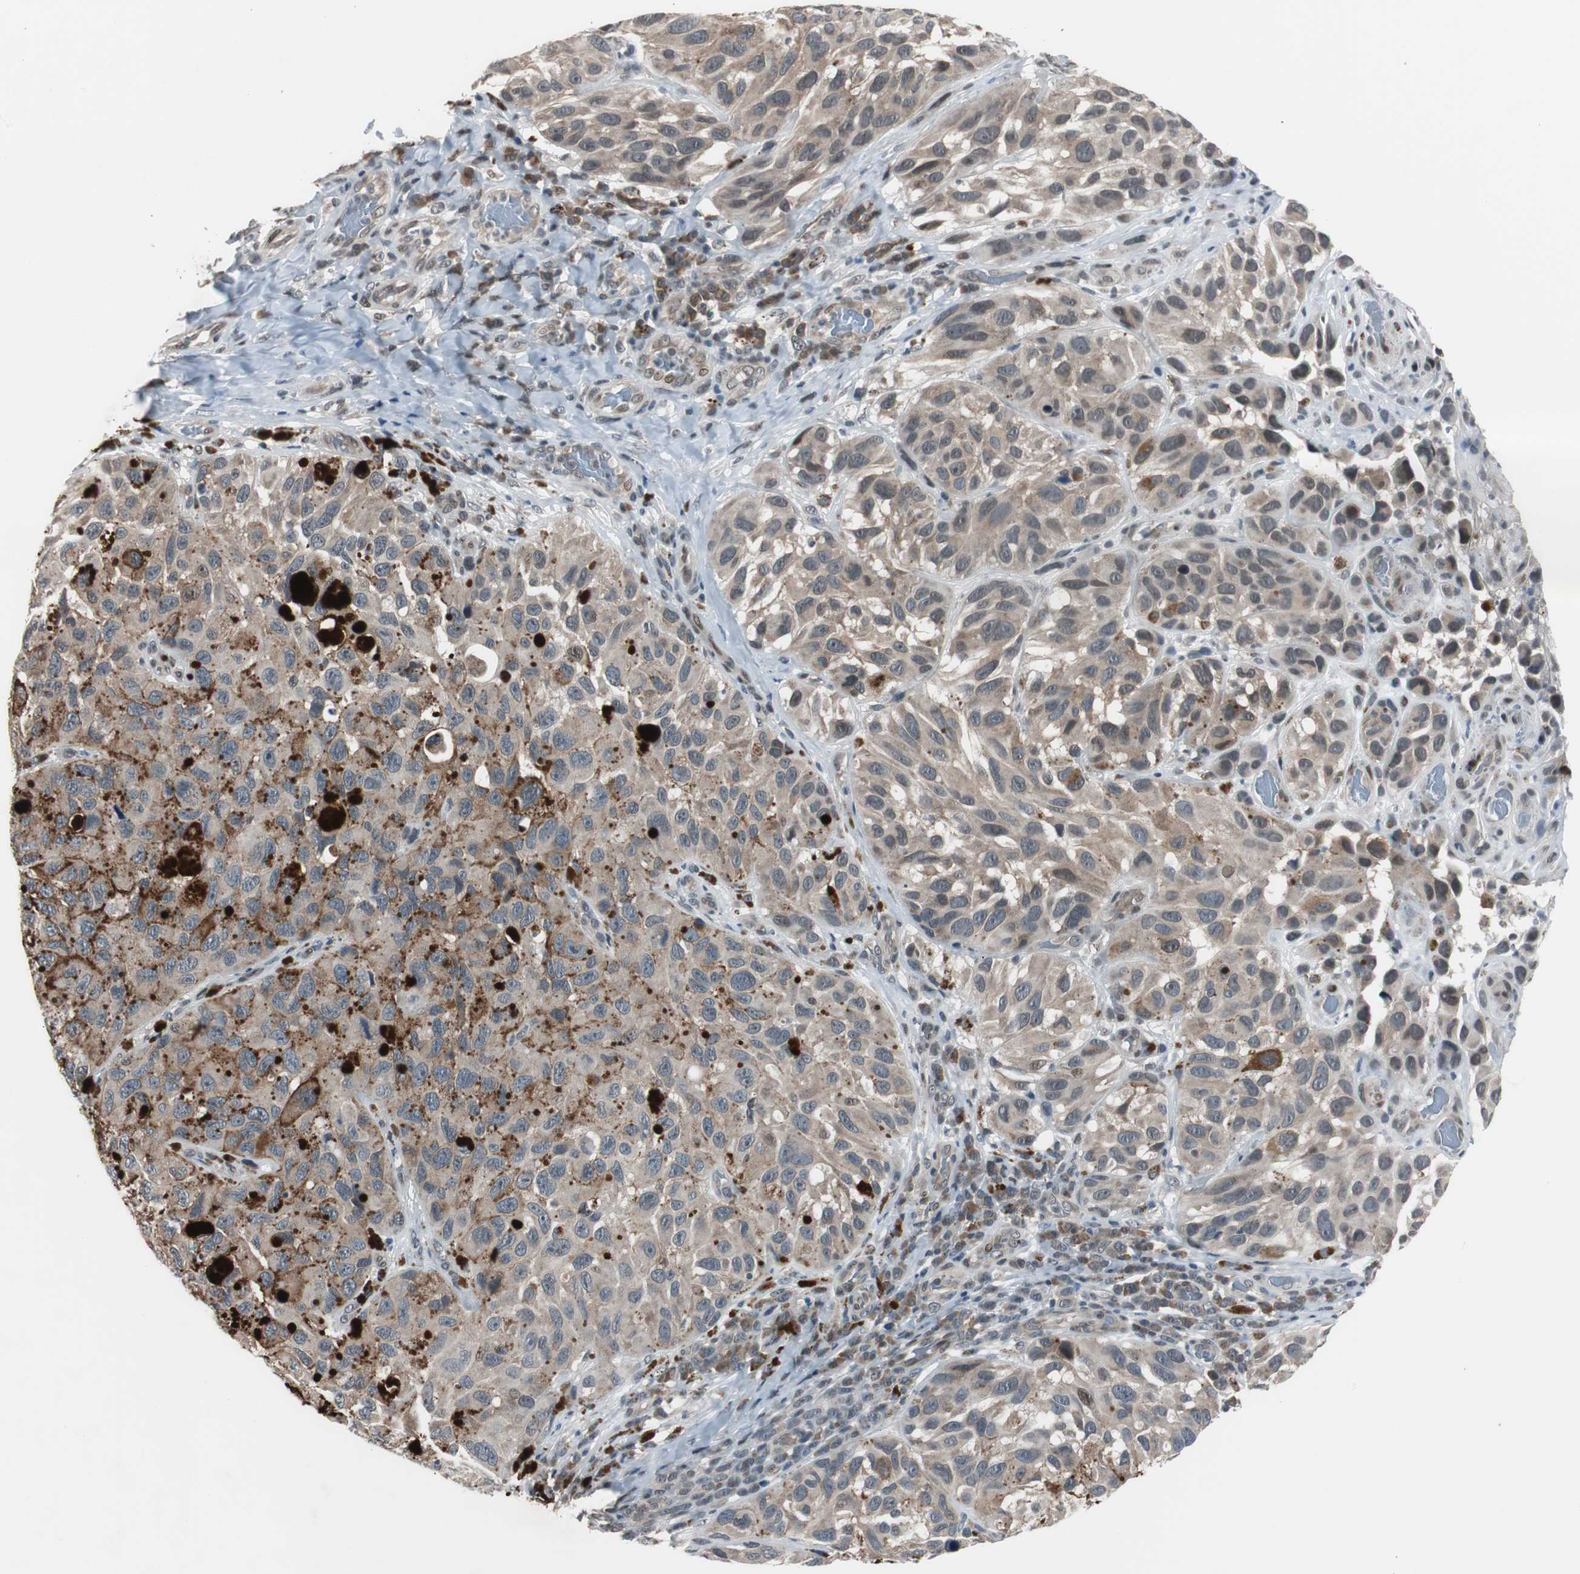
{"staining": {"intensity": "moderate", "quantity": "25%-75%", "location": "cytoplasmic/membranous"}, "tissue": "melanoma", "cell_type": "Tumor cells", "image_type": "cancer", "snomed": [{"axis": "morphology", "description": "Malignant melanoma, NOS"}, {"axis": "topography", "description": "Skin"}], "caption": "DAB immunohistochemical staining of malignant melanoma exhibits moderate cytoplasmic/membranous protein positivity in approximately 25%-75% of tumor cells.", "gene": "BOLA1", "patient": {"sex": "female", "age": 73}}